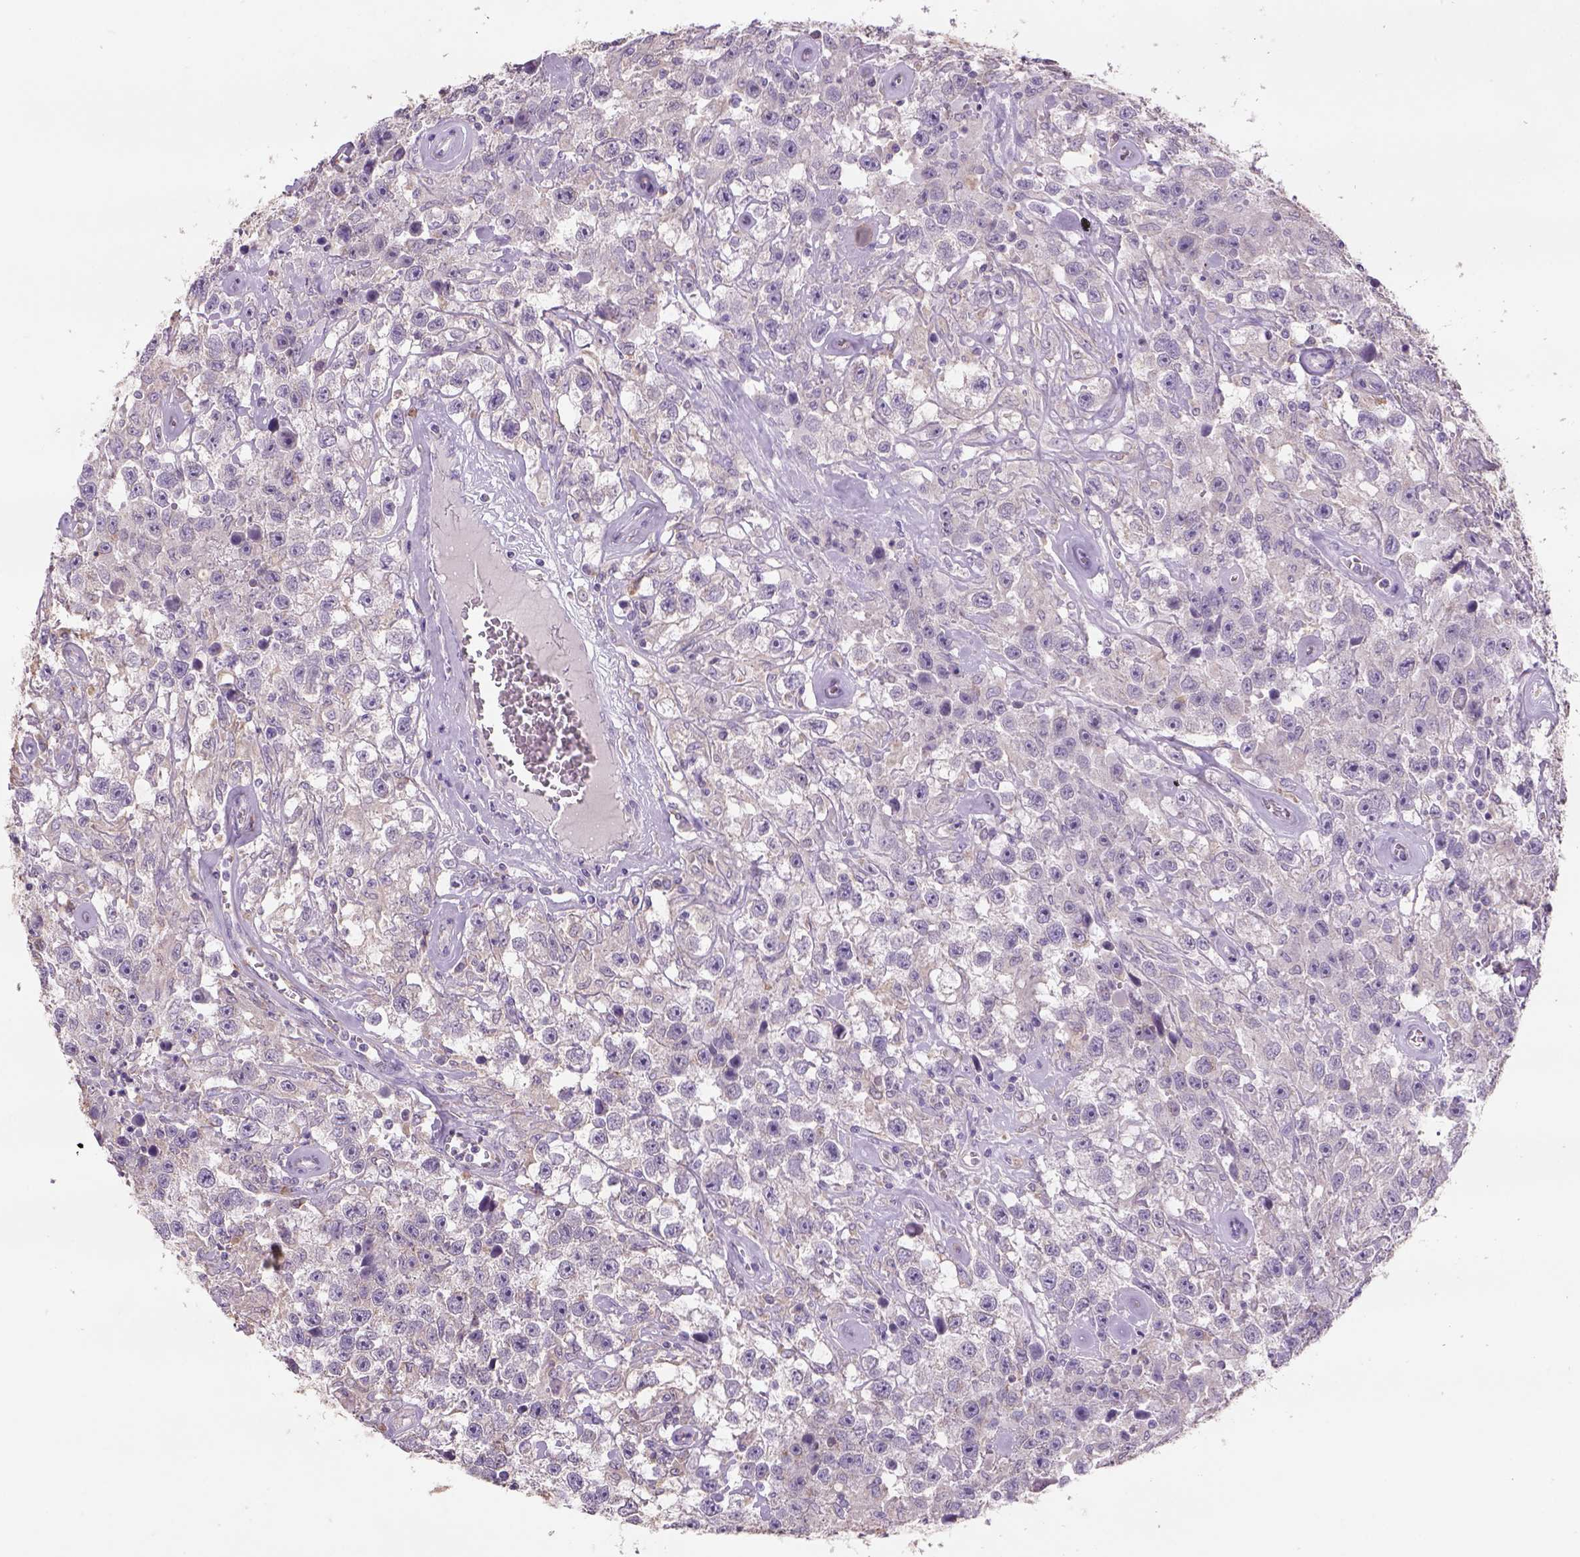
{"staining": {"intensity": "negative", "quantity": "none", "location": "none"}, "tissue": "testis cancer", "cell_type": "Tumor cells", "image_type": "cancer", "snomed": [{"axis": "morphology", "description": "Seminoma, NOS"}, {"axis": "topography", "description": "Testis"}], "caption": "Immunohistochemistry (IHC) of testis cancer (seminoma) shows no staining in tumor cells.", "gene": "NAALAD2", "patient": {"sex": "male", "age": 43}}